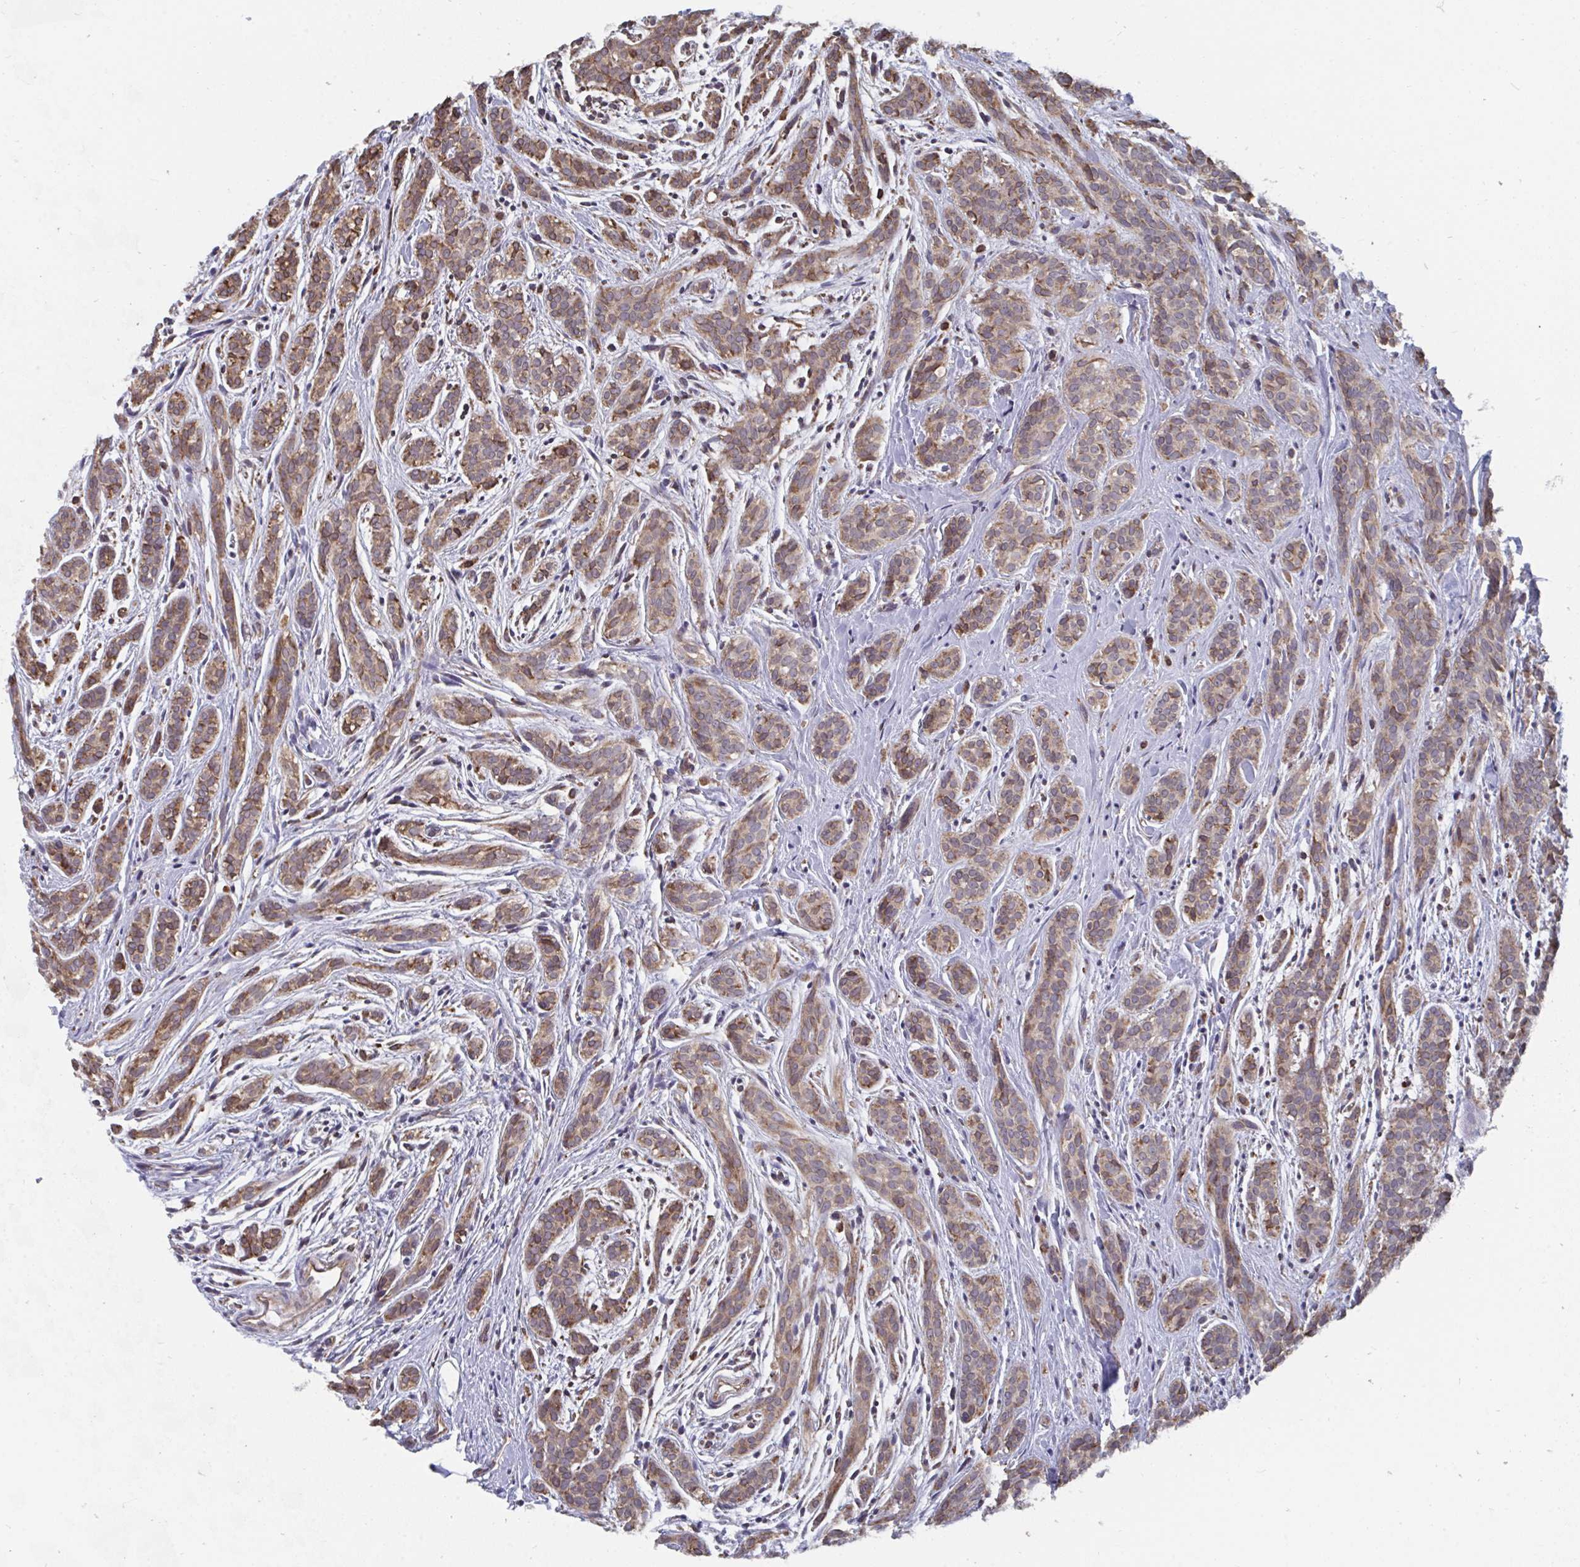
{"staining": {"intensity": "moderate", "quantity": ">75%", "location": "cytoplasmic/membranous"}, "tissue": "head and neck cancer", "cell_type": "Tumor cells", "image_type": "cancer", "snomed": [{"axis": "morphology", "description": "Adenocarcinoma, NOS"}, {"axis": "topography", "description": "Head-Neck"}], "caption": "A brown stain highlights moderate cytoplasmic/membranous staining of a protein in human head and neck cancer tumor cells. (DAB (3,3'-diaminobenzidine) IHC with brightfield microscopy, high magnification).", "gene": "ELAVL1", "patient": {"sex": "female", "age": 57}}